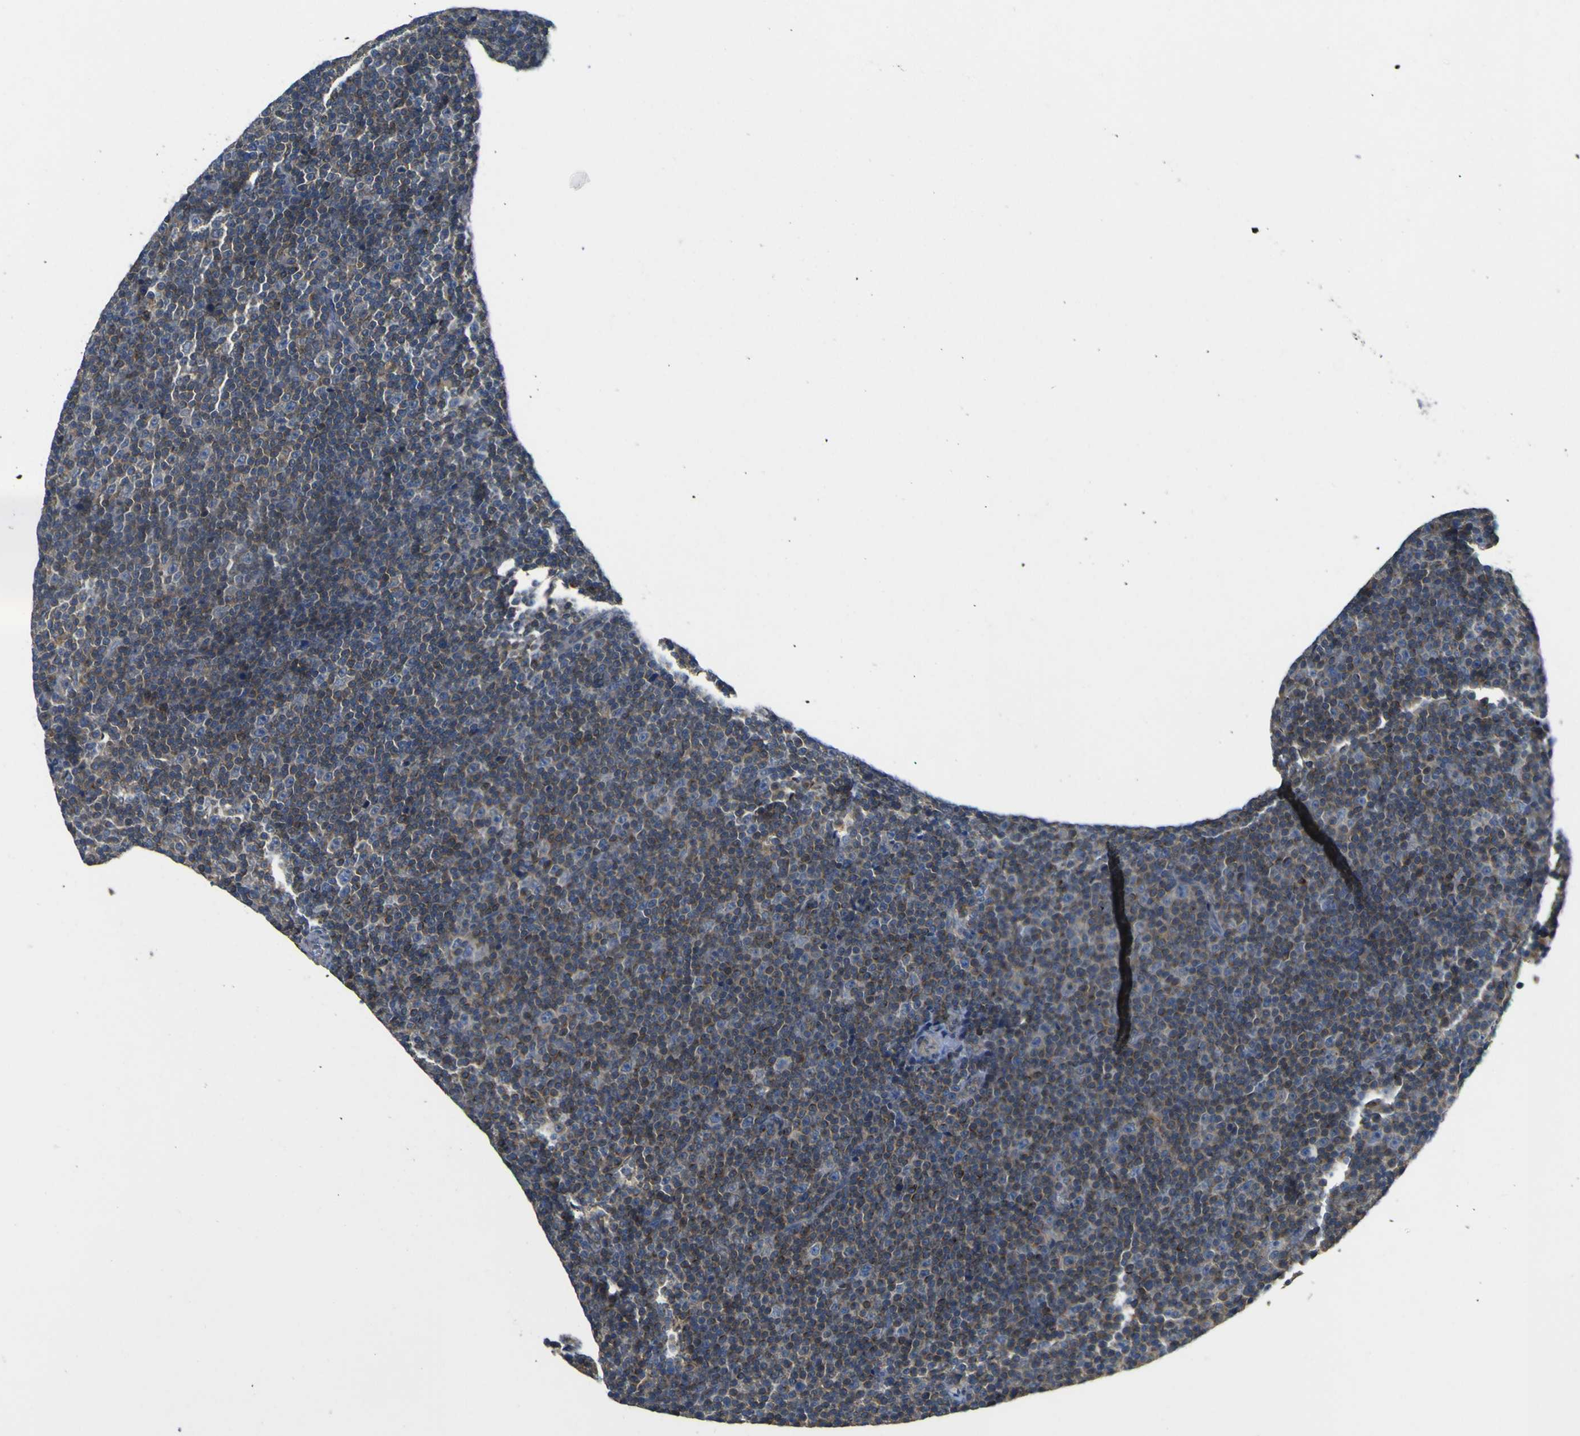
{"staining": {"intensity": "moderate", "quantity": ">75%", "location": "cytoplasmic/membranous"}, "tissue": "lymphoma", "cell_type": "Tumor cells", "image_type": "cancer", "snomed": [{"axis": "morphology", "description": "Malignant lymphoma, non-Hodgkin's type, Low grade"}, {"axis": "topography", "description": "Lymph node"}], "caption": "Immunohistochemistry staining of lymphoma, which demonstrates medium levels of moderate cytoplasmic/membranous staining in approximately >75% of tumor cells indicating moderate cytoplasmic/membranous protein expression. The staining was performed using DAB (brown) for protein detection and nuclei were counterstained in hematoxylin (blue).", "gene": "EML2", "patient": {"sex": "female", "age": 67}}